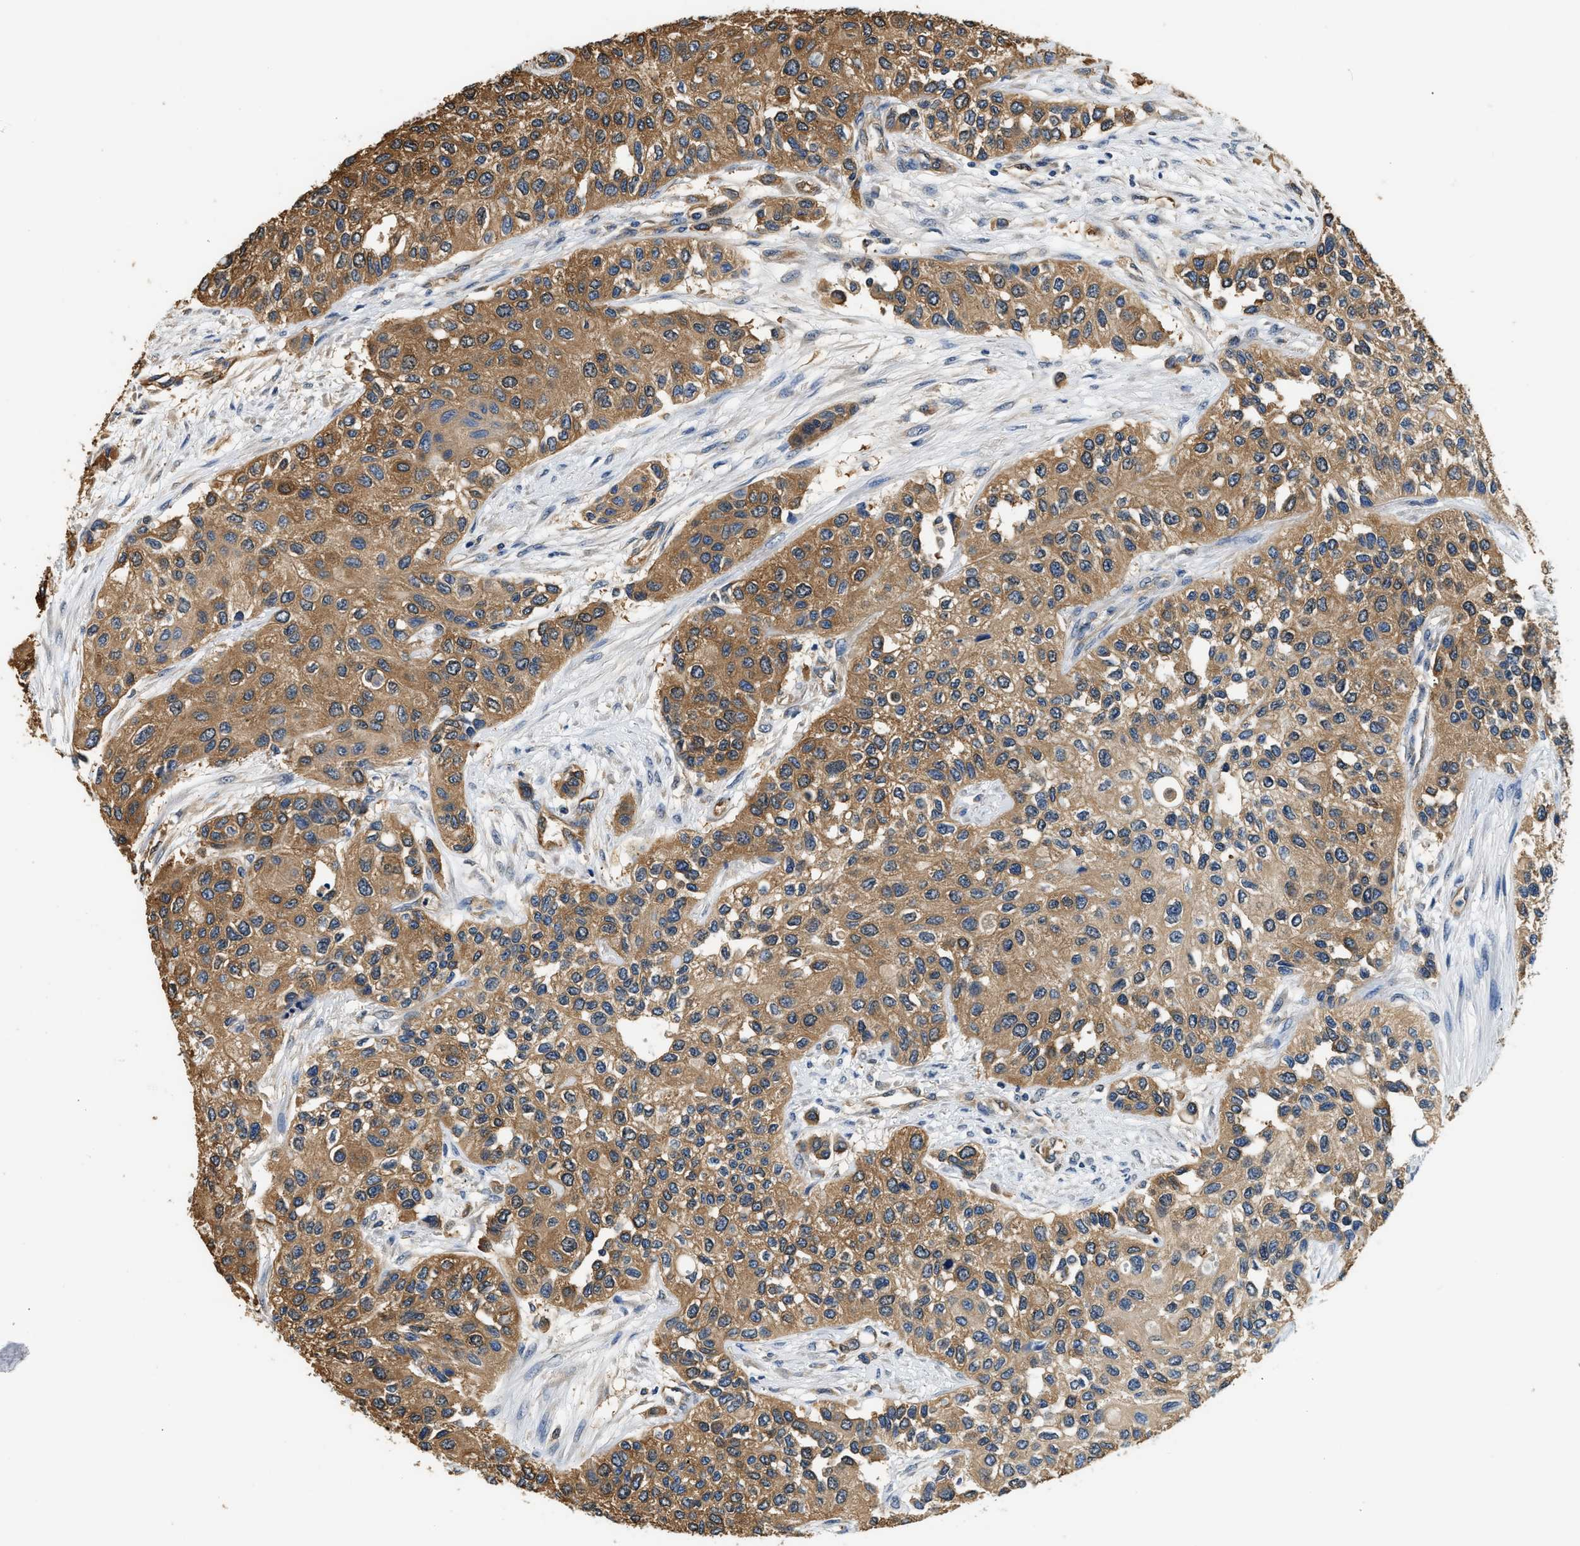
{"staining": {"intensity": "moderate", "quantity": ">75%", "location": "cytoplasmic/membranous"}, "tissue": "urothelial cancer", "cell_type": "Tumor cells", "image_type": "cancer", "snomed": [{"axis": "morphology", "description": "Urothelial carcinoma, High grade"}, {"axis": "topography", "description": "Urinary bladder"}], "caption": "Protein staining of urothelial cancer tissue exhibits moderate cytoplasmic/membranous positivity in approximately >75% of tumor cells.", "gene": "PPP2R1B", "patient": {"sex": "female", "age": 56}}